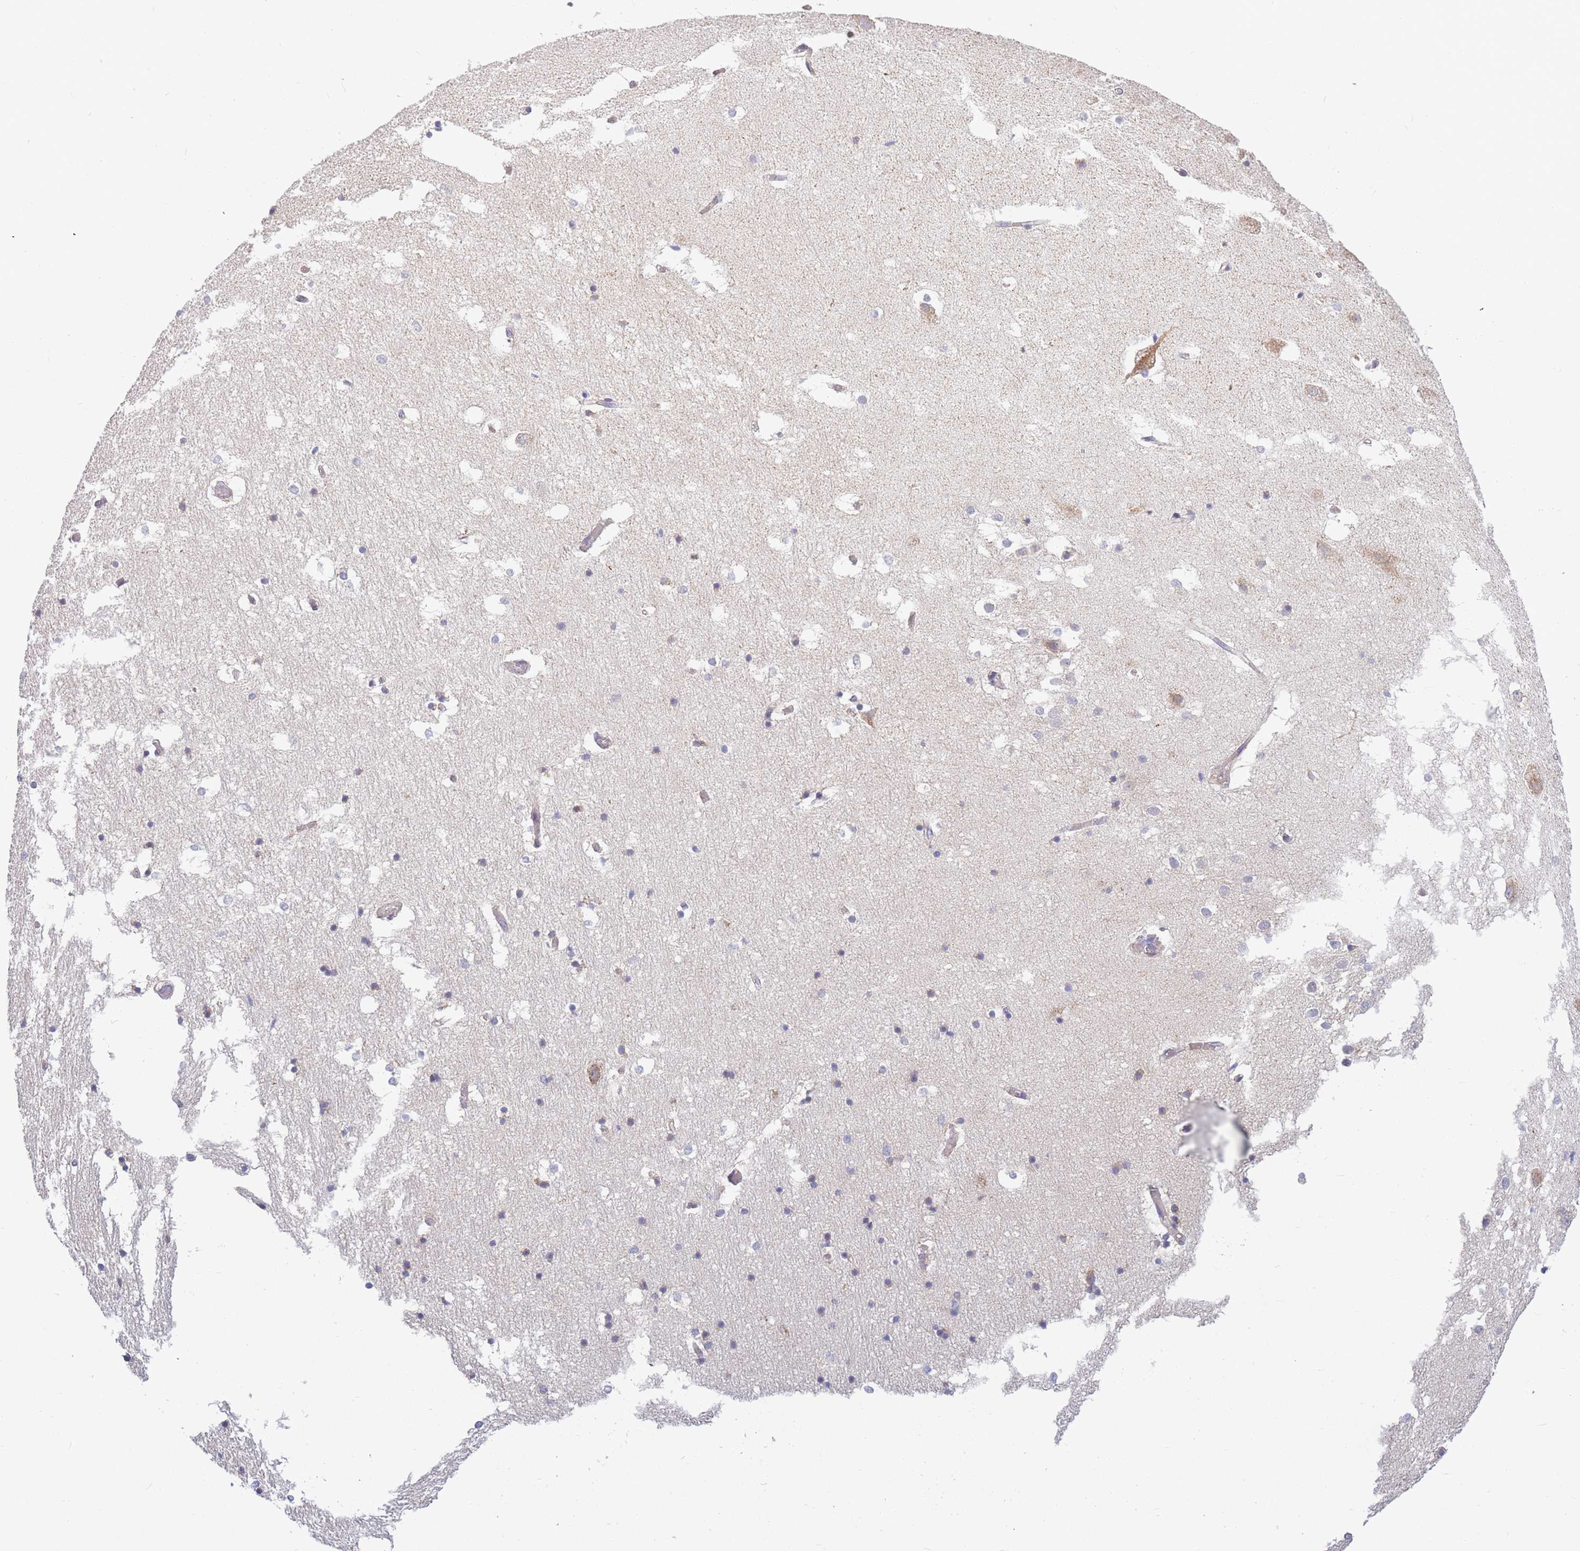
{"staining": {"intensity": "weak", "quantity": "<25%", "location": "cytoplasmic/membranous"}, "tissue": "hippocampus", "cell_type": "Glial cells", "image_type": "normal", "snomed": [{"axis": "morphology", "description": "Normal tissue, NOS"}, {"axis": "topography", "description": "Hippocampus"}], "caption": "Benign hippocampus was stained to show a protein in brown. There is no significant staining in glial cells.", "gene": "MRPS11", "patient": {"sex": "female", "age": 52}}